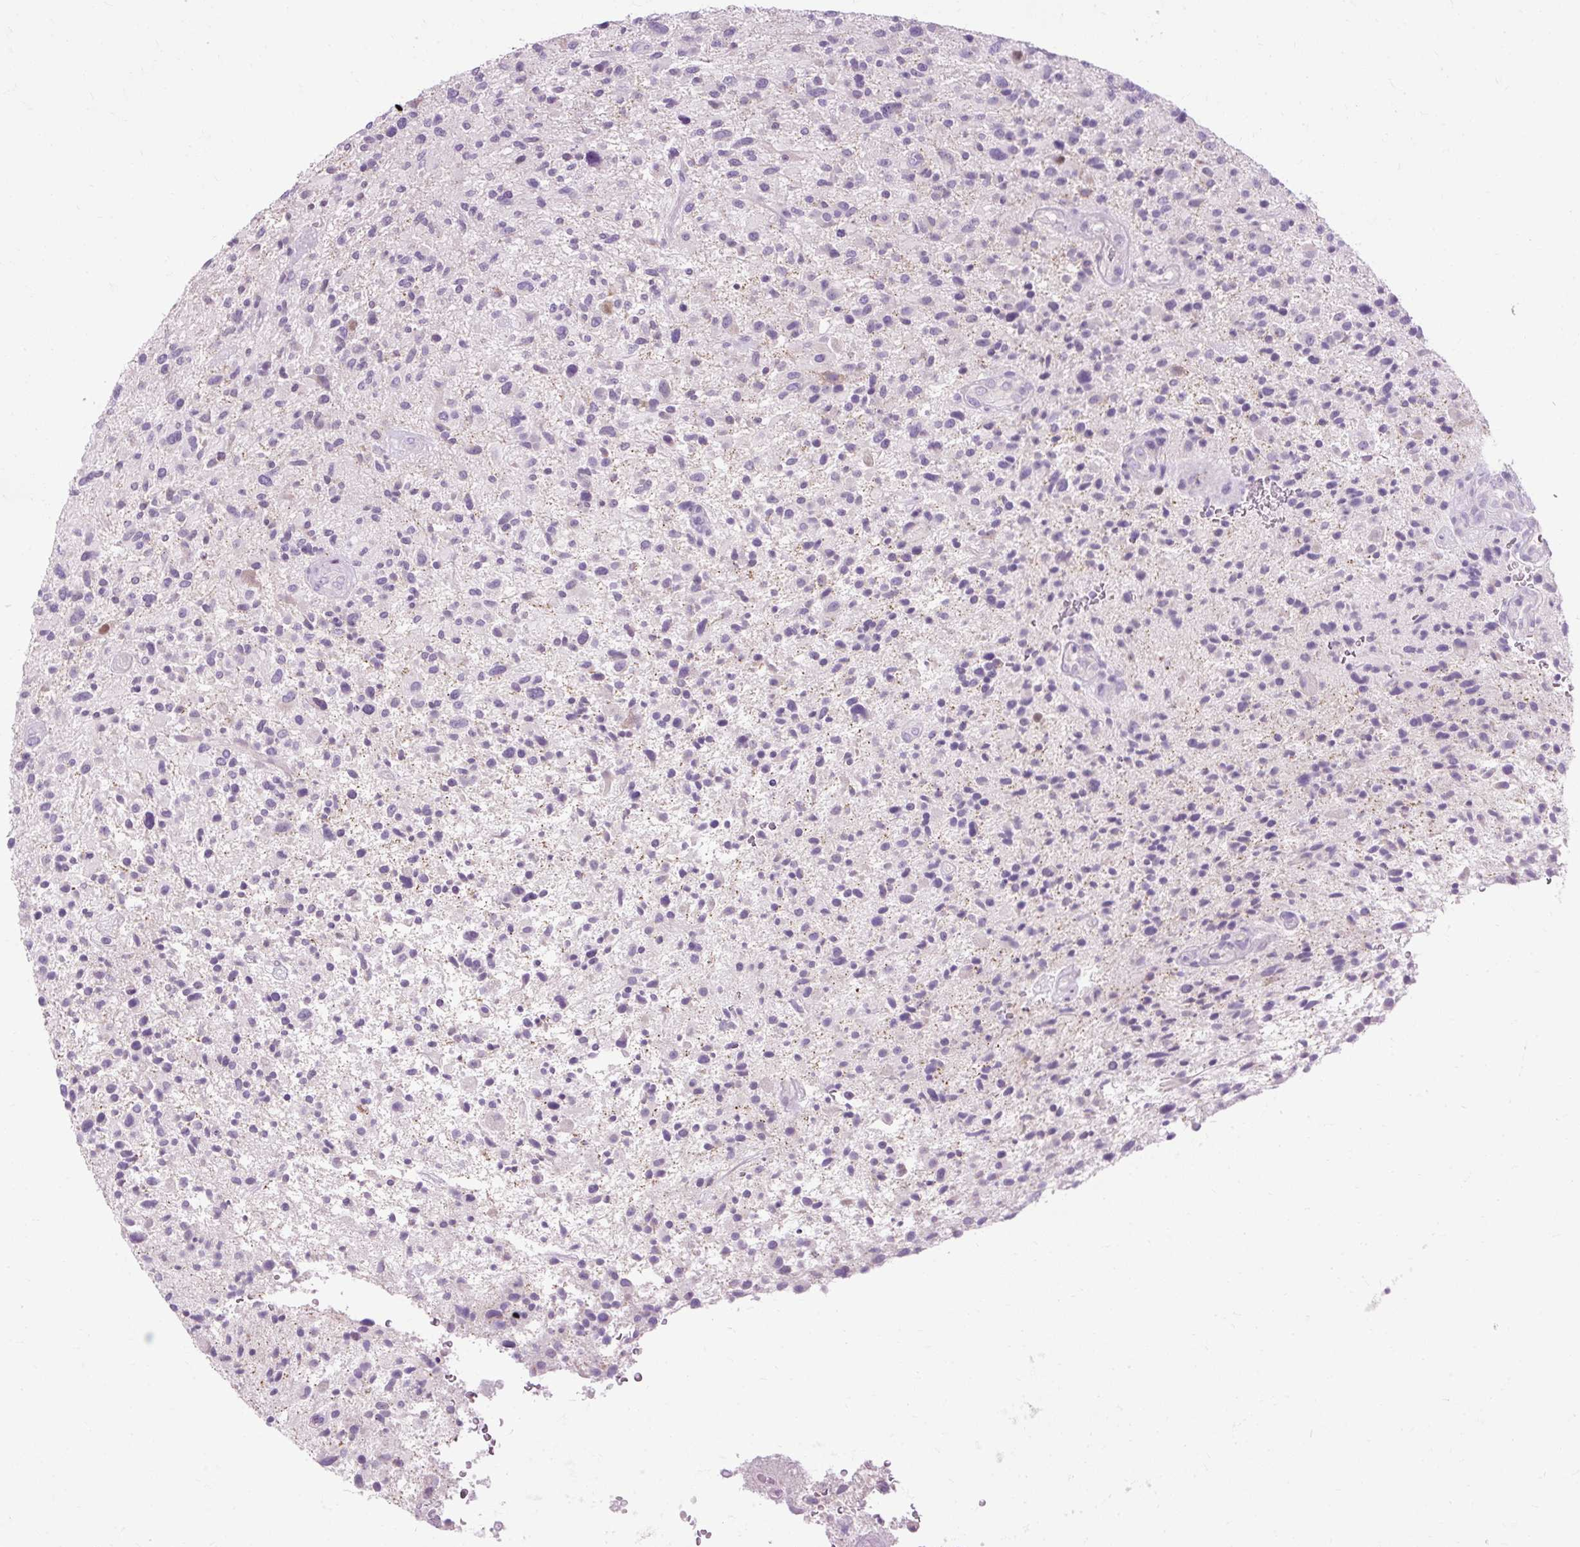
{"staining": {"intensity": "negative", "quantity": "none", "location": "none"}, "tissue": "glioma", "cell_type": "Tumor cells", "image_type": "cancer", "snomed": [{"axis": "morphology", "description": "Glioma, malignant, High grade"}, {"axis": "topography", "description": "Brain"}], "caption": "DAB (3,3'-diaminobenzidine) immunohistochemical staining of glioma shows no significant expression in tumor cells.", "gene": "ARRDC2", "patient": {"sex": "male", "age": 47}}